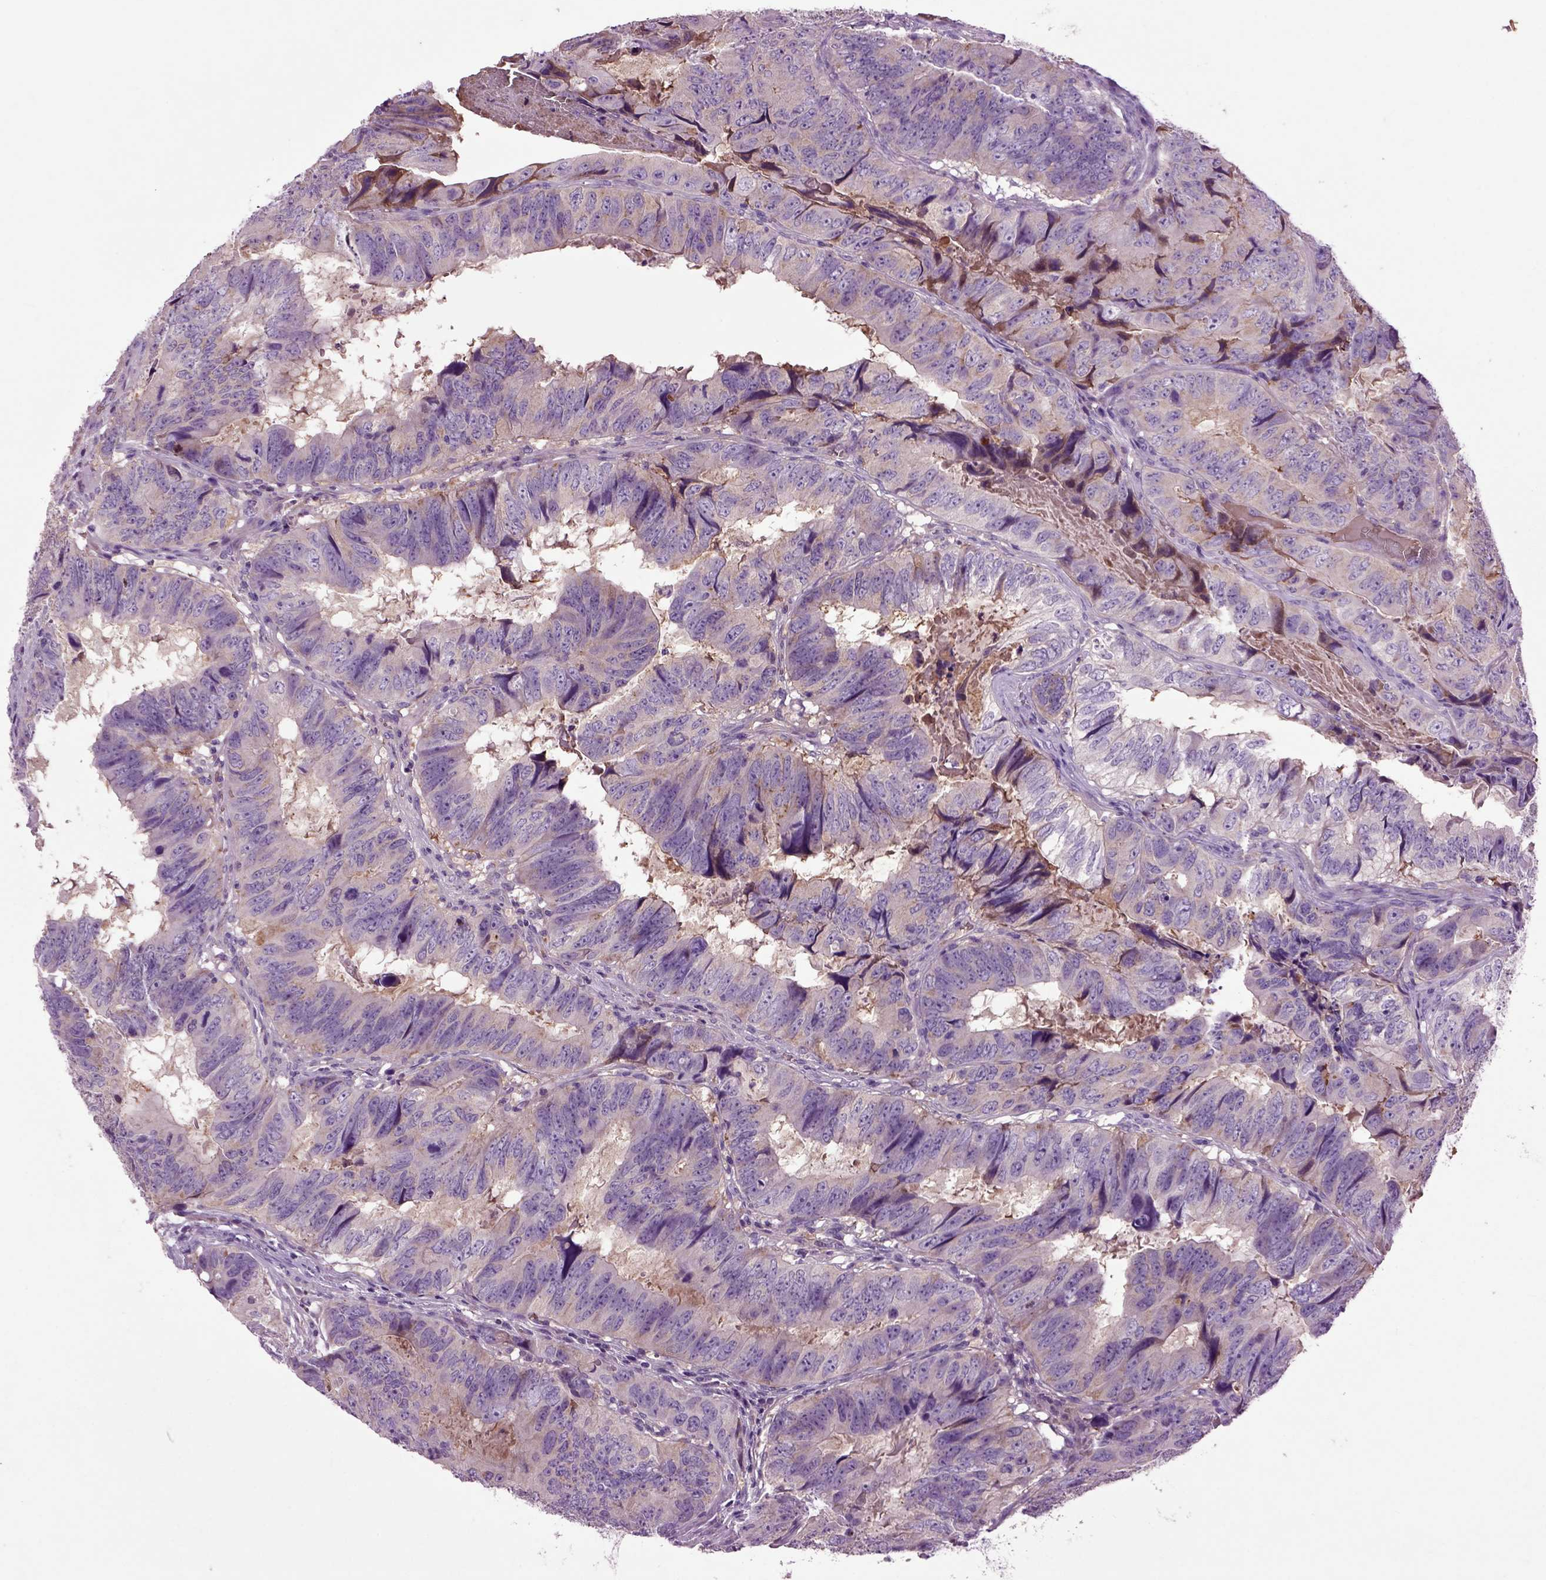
{"staining": {"intensity": "moderate", "quantity": "<25%", "location": "cytoplasmic/membranous"}, "tissue": "colorectal cancer", "cell_type": "Tumor cells", "image_type": "cancer", "snomed": [{"axis": "morphology", "description": "Adenocarcinoma, NOS"}, {"axis": "topography", "description": "Colon"}], "caption": "Protein expression analysis of colorectal cancer demonstrates moderate cytoplasmic/membranous expression in about <25% of tumor cells.", "gene": "SPON1", "patient": {"sex": "male", "age": 79}}